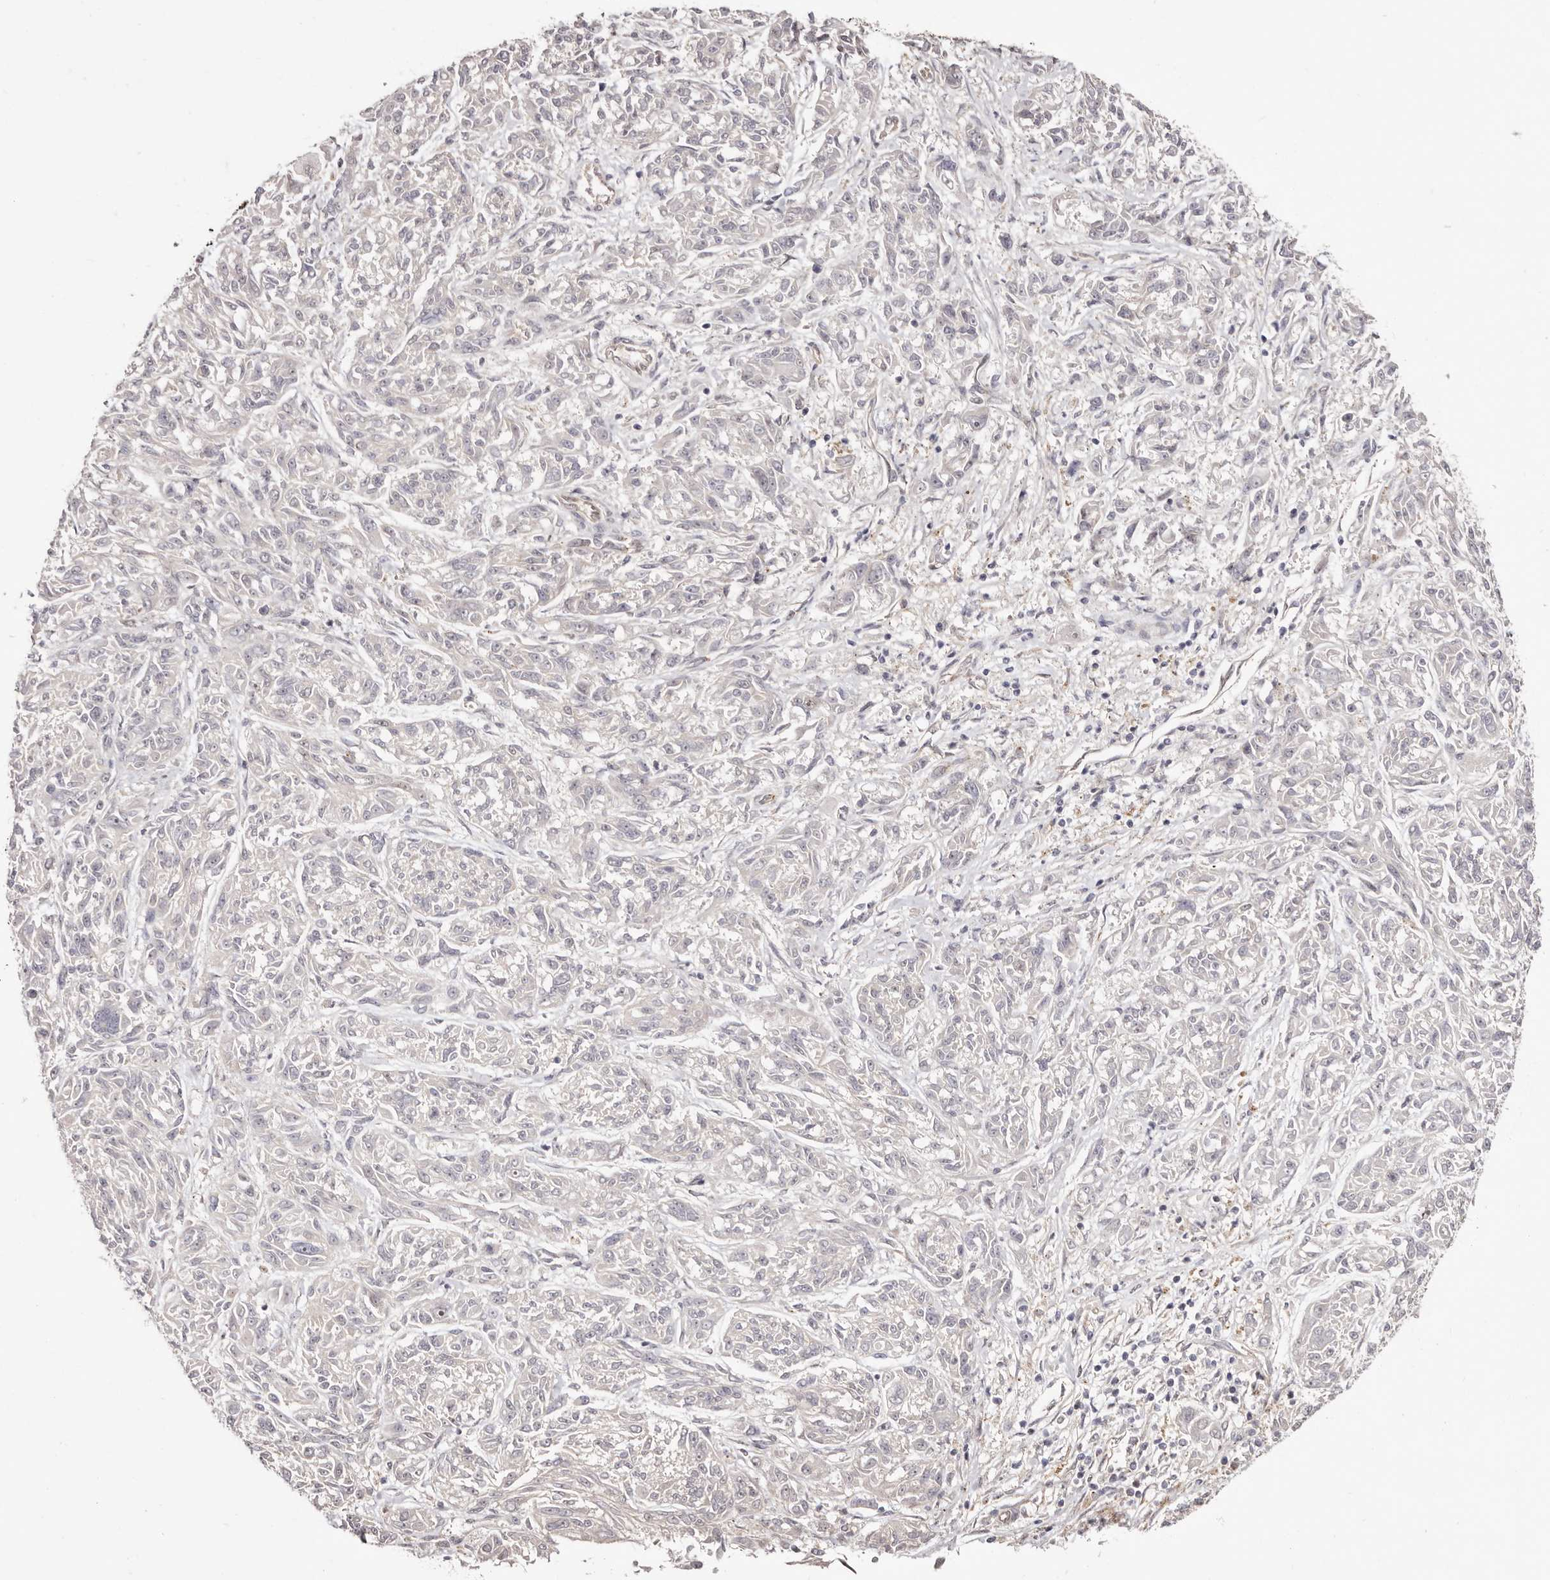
{"staining": {"intensity": "negative", "quantity": "none", "location": "none"}, "tissue": "melanoma", "cell_type": "Tumor cells", "image_type": "cancer", "snomed": [{"axis": "morphology", "description": "Malignant melanoma, NOS"}, {"axis": "topography", "description": "Skin"}], "caption": "There is no significant staining in tumor cells of malignant melanoma.", "gene": "EGR3", "patient": {"sex": "male", "age": 53}}